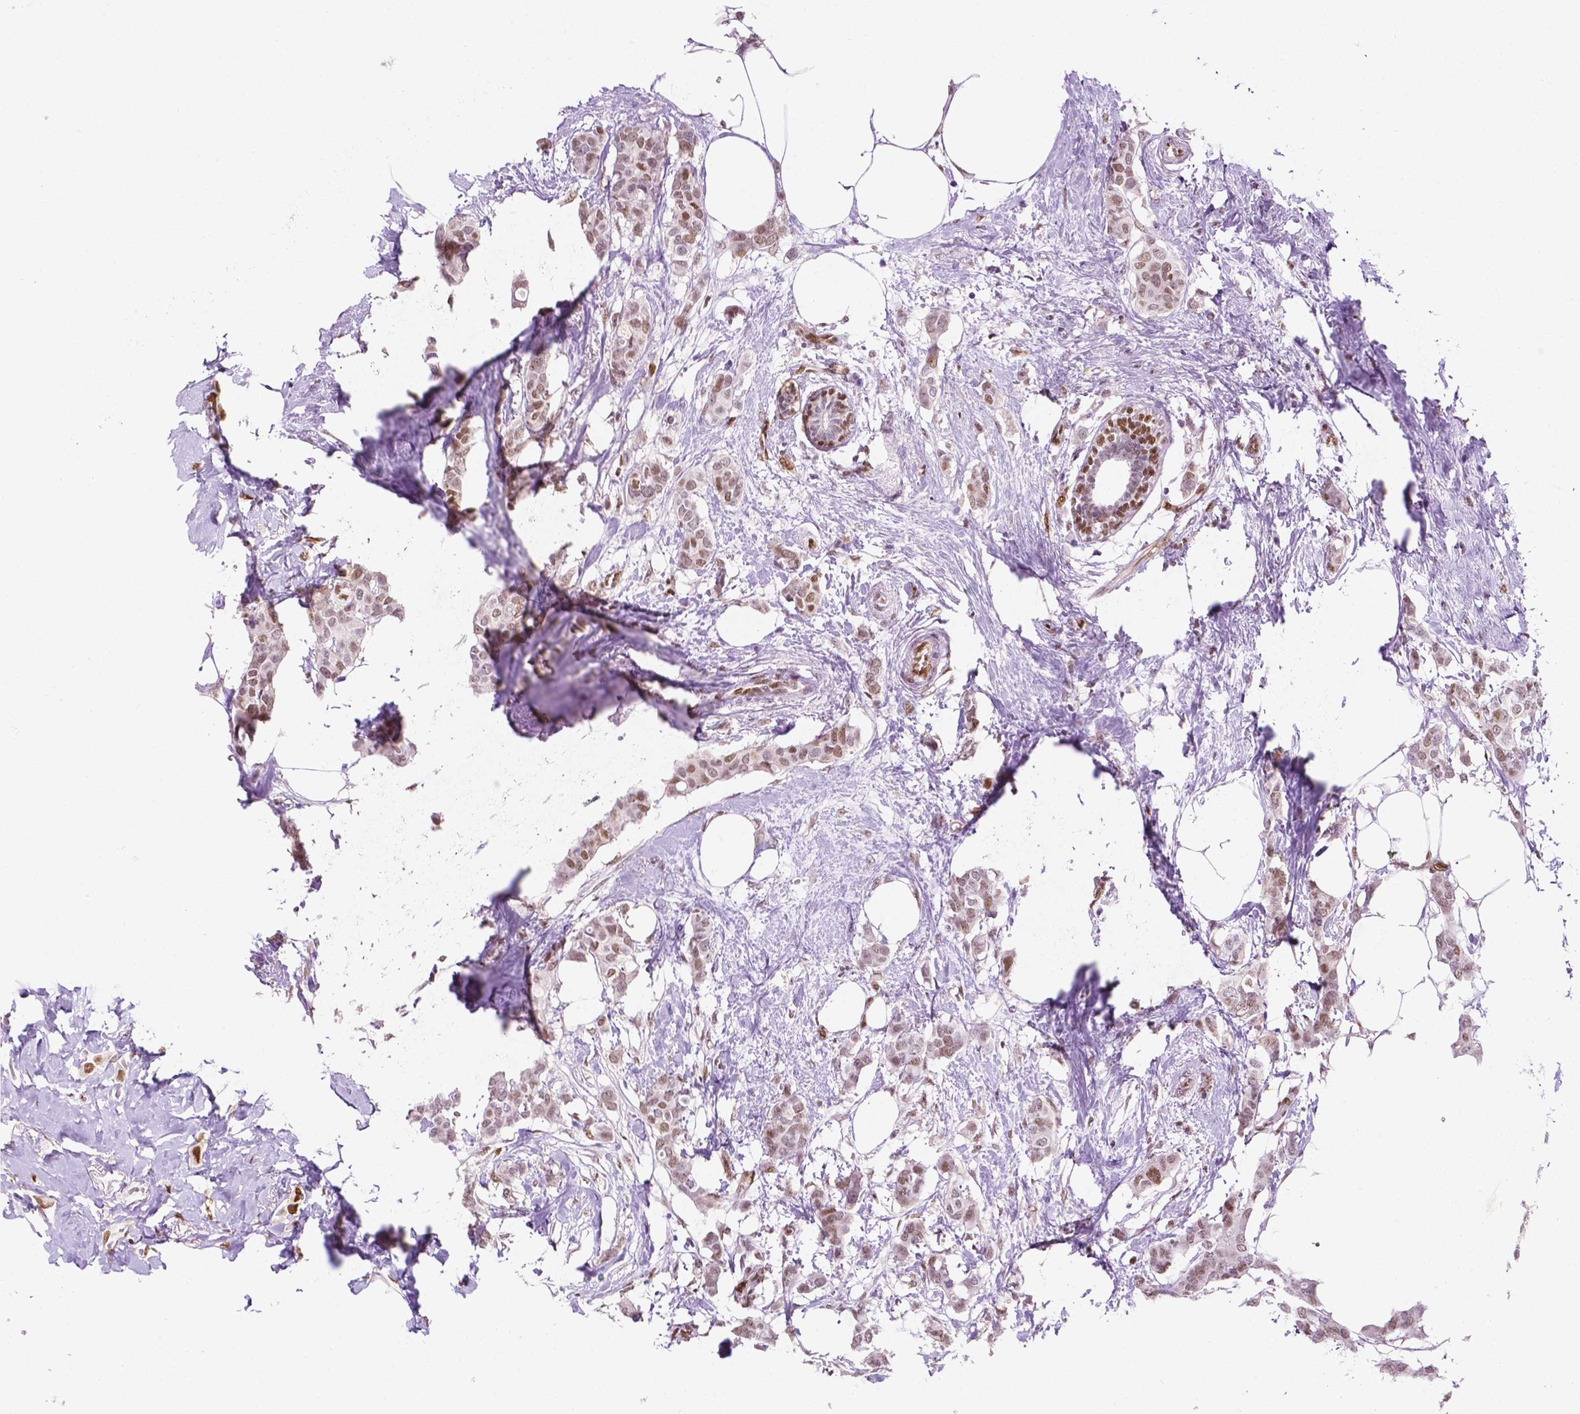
{"staining": {"intensity": "moderate", "quantity": ">75%", "location": "nuclear"}, "tissue": "breast cancer", "cell_type": "Tumor cells", "image_type": "cancer", "snomed": [{"axis": "morphology", "description": "Duct carcinoma"}, {"axis": "topography", "description": "Breast"}], "caption": "Tumor cells show moderate nuclear staining in approximately >75% of cells in infiltrating ductal carcinoma (breast).", "gene": "ERF", "patient": {"sex": "female", "age": 62}}